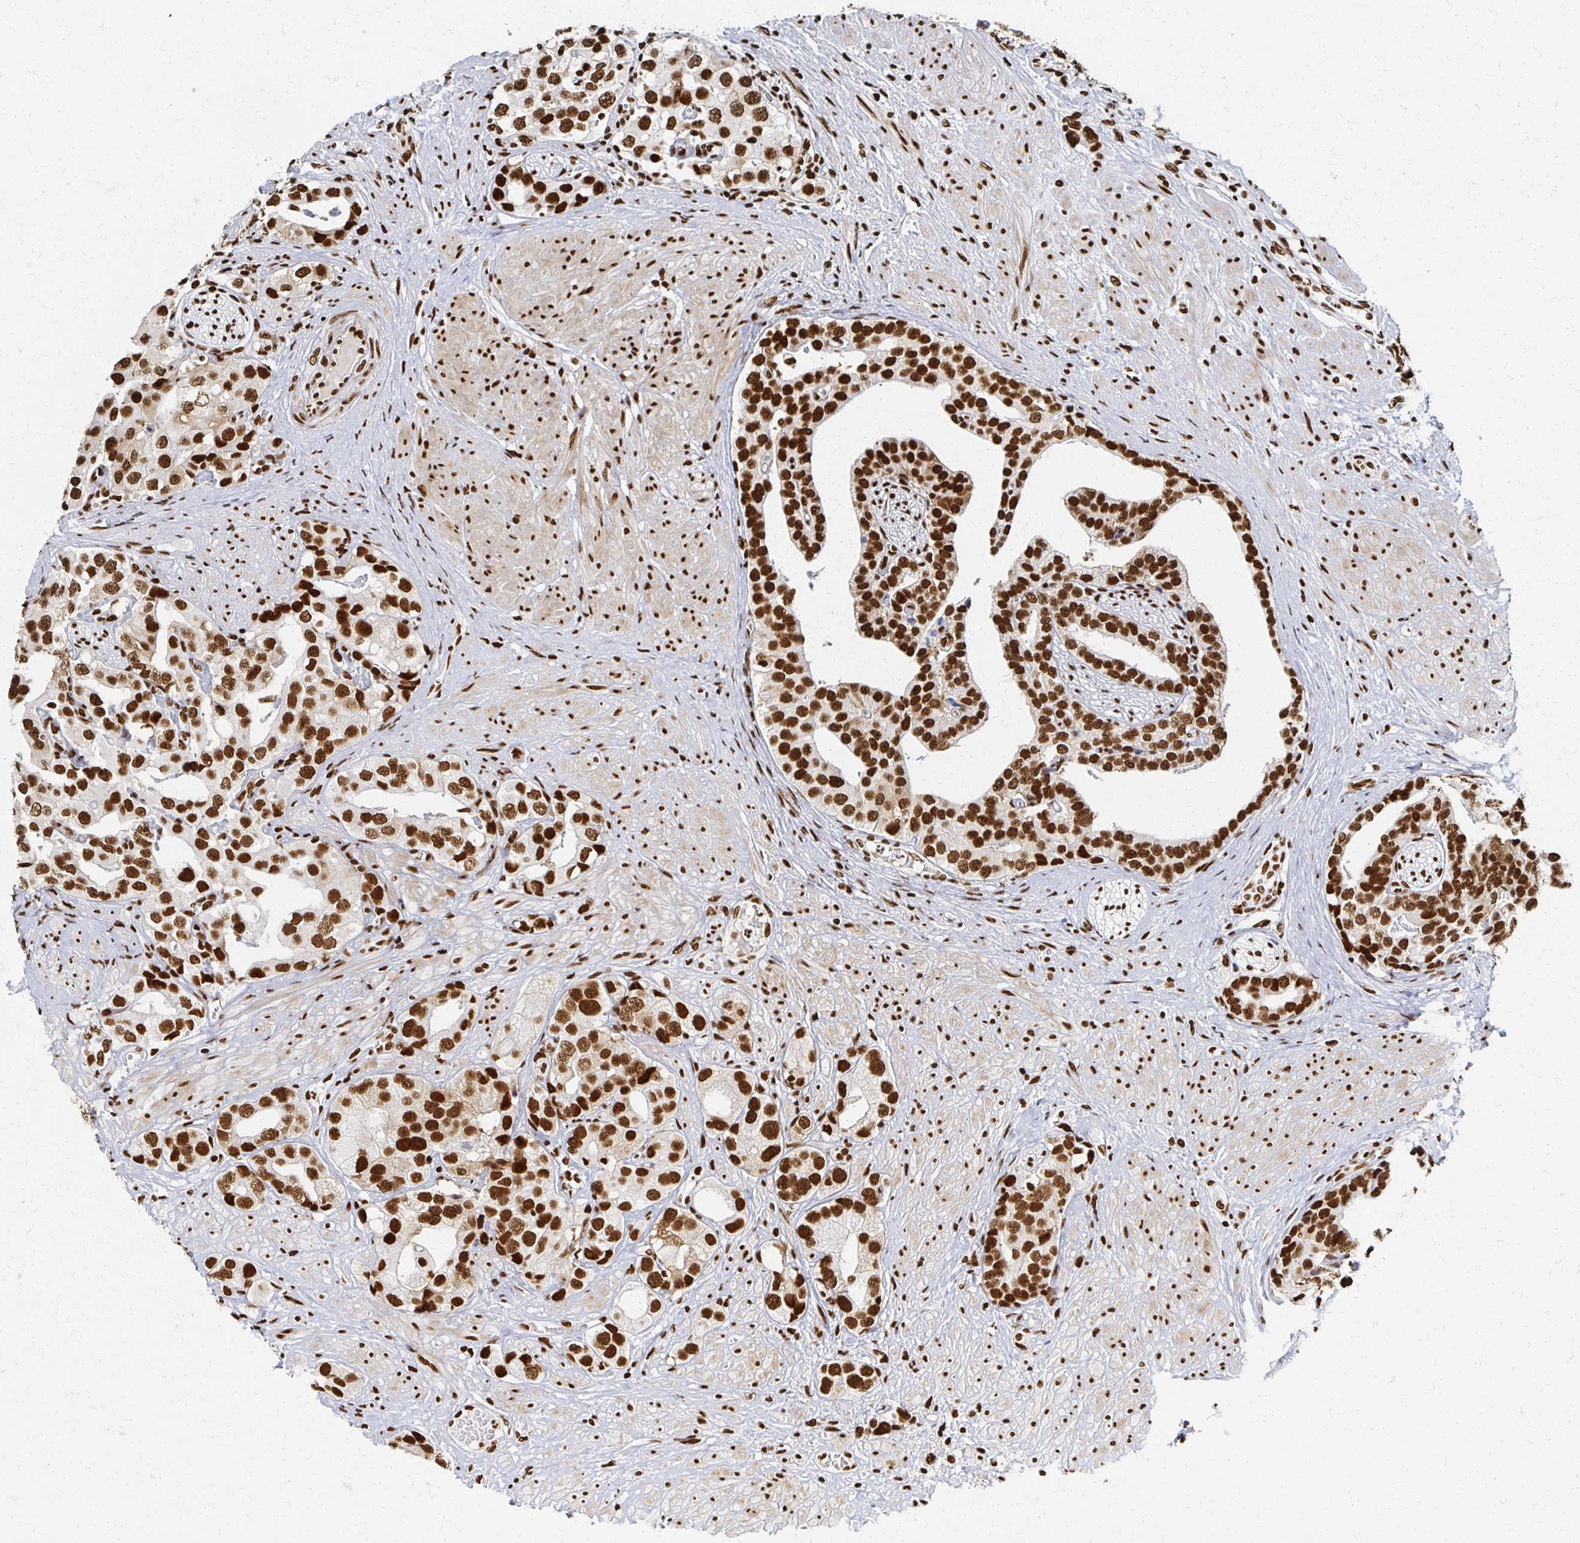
{"staining": {"intensity": "strong", "quantity": ">75%", "location": "nuclear"}, "tissue": "prostate cancer", "cell_type": "Tumor cells", "image_type": "cancer", "snomed": [{"axis": "morphology", "description": "Adenocarcinoma, High grade"}, {"axis": "topography", "description": "Prostate"}], "caption": "Tumor cells reveal high levels of strong nuclear expression in about >75% of cells in human prostate cancer (adenocarcinoma (high-grade)).", "gene": "RBBP7", "patient": {"sex": "male", "age": 71}}